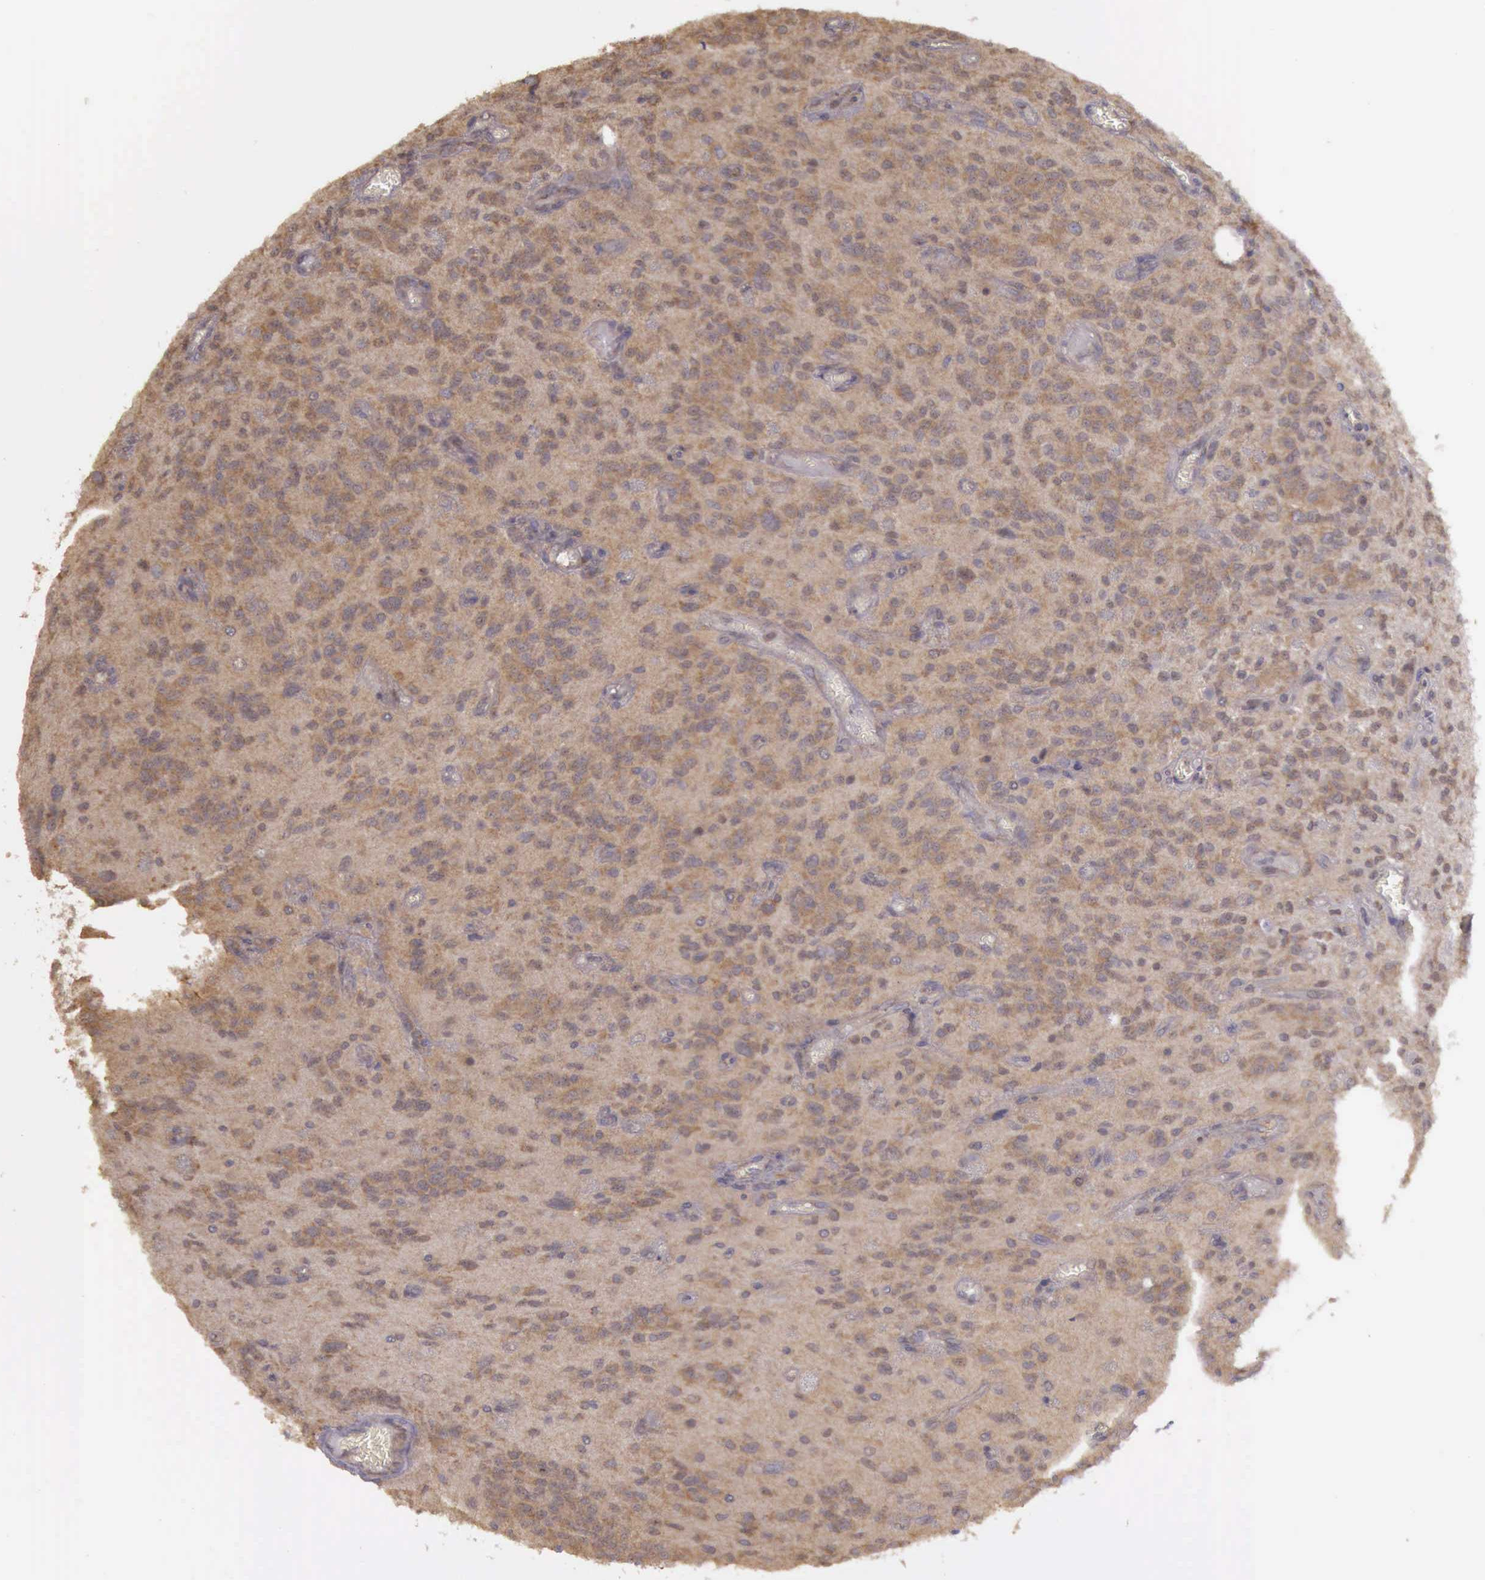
{"staining": {"intensity": "moderate", "quantity": ">75%", "location": "cytoplasmic/membranous"}, "tissue": "glioma", "cell_type": "Tumor cells", "image_type": "cancer", "snomed": [{"axis": "morphology", "description": "Glioma, malignant, Low grade"}, {"axis": "topography", "description": "Brain"}], "caption": "IHC (DAB) staining of malignant low-grade glioma exhibits moderate cytoplasmic/membranous protein positivity in approximately >75% of tumor cells.", "gene": "EIF5", "patient": {"sex": "female", "age": 15}}